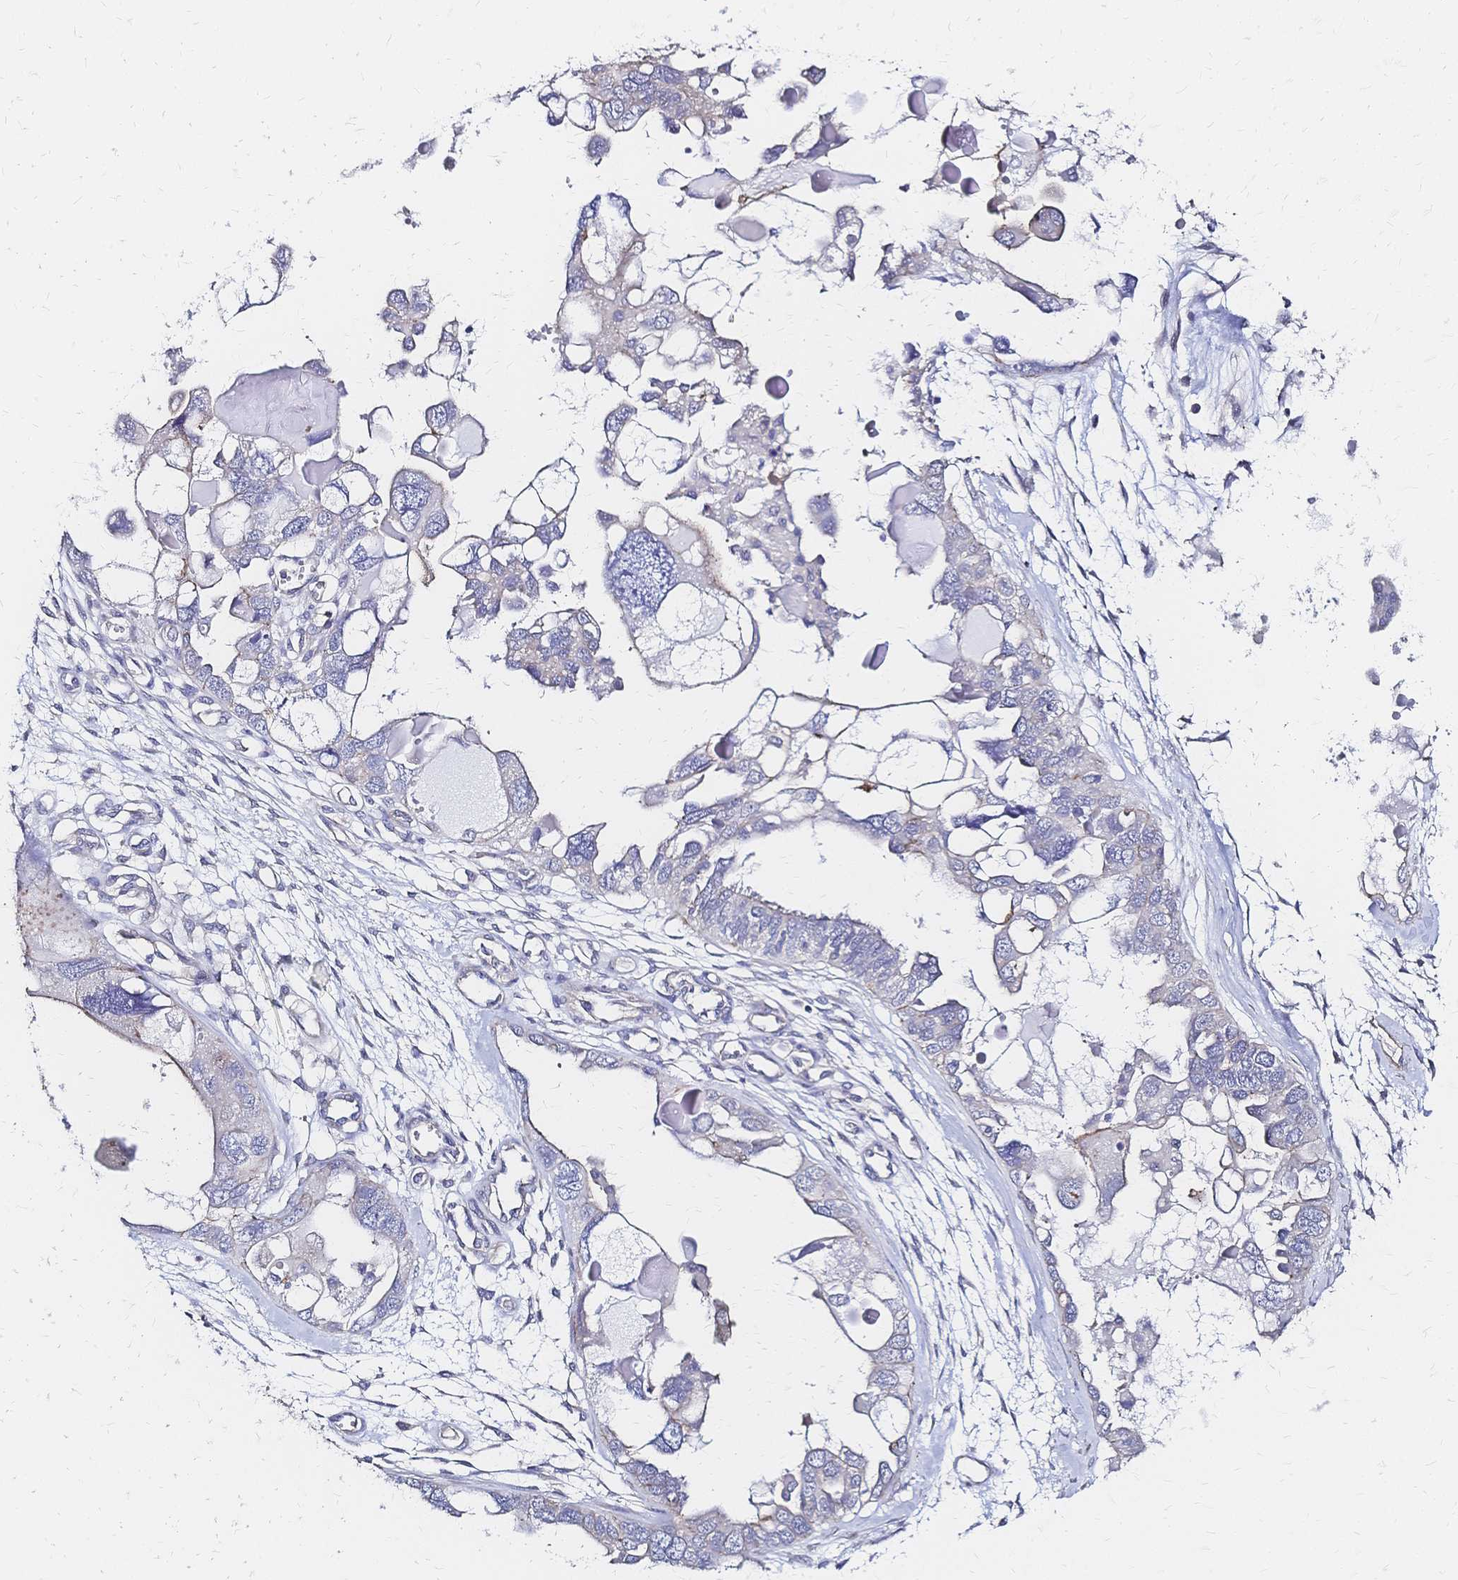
{"staining": {"intensity": "negative", "quantity": "none", "location": "none"}, "tissue": "ovarian cancer", "cell_type": "Tumor cells", "image_type": "cancer", "snomed": [{"axis": "morphology", "description": "Cystadenocarcinoma, serous, NOS"}, {"axis": "topography", "description": "Ovary"}], "caption": "DAB (3,3'-diaminobenzidine) immunohistochemical staining of serous cystadenocarcinoma (ovarian) exhibits no significant expression in tumor cells.", "gene": "SLC5A1", "patient": {"sex": "female", "age": 51}}